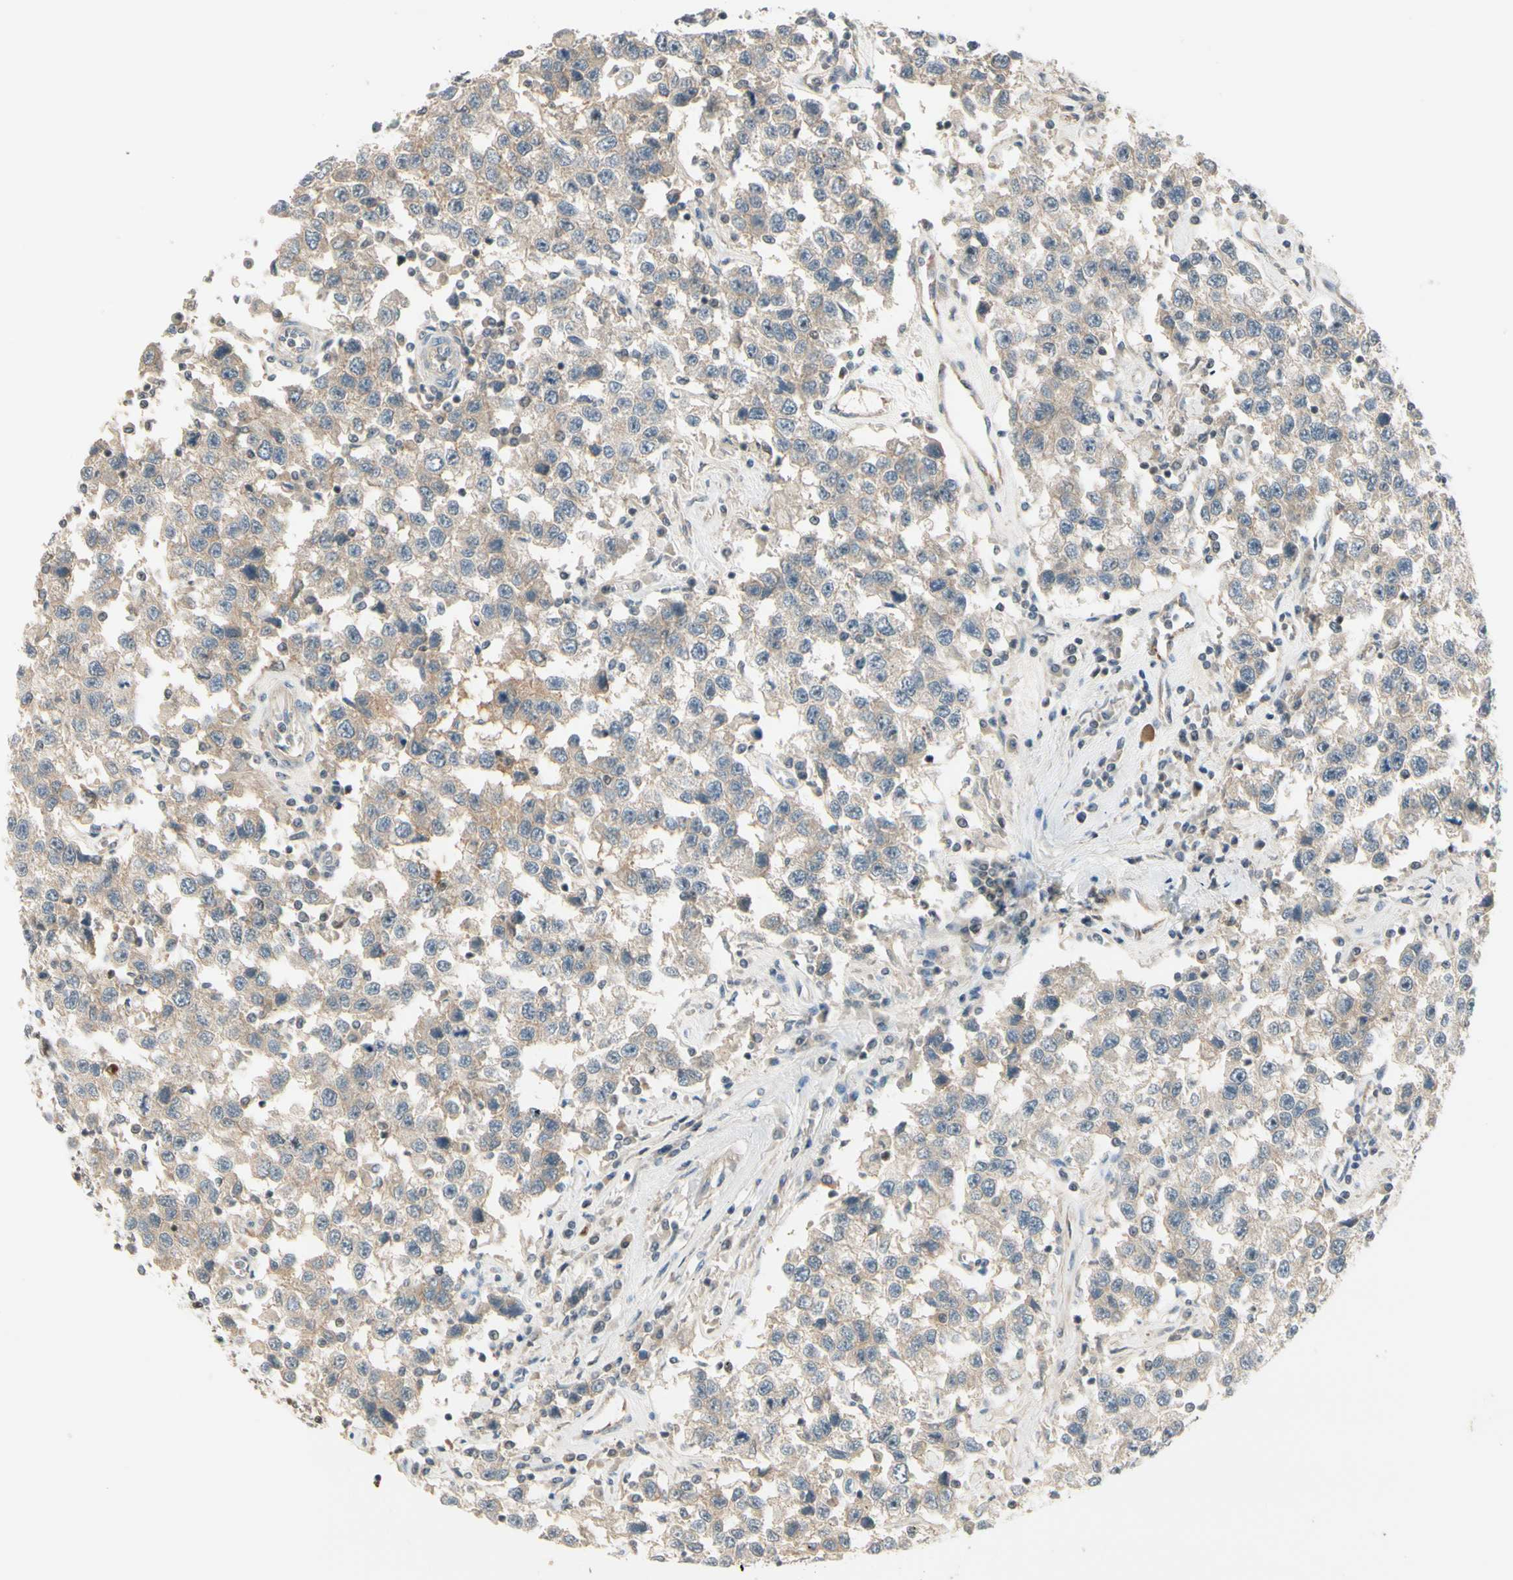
{"staining": {"intensity": "weak", "quantity": ">75%", "location": "cytoplasmic/membranous"}, "tissue": "testis cancer", "cell_type": "Tumor cells", "image_type": "cancer", "snomed": [{"axis": "morphology", "description": "Seminoma, NOS"}, {"axis": "topography", "description": "Testis"}], "caption": "Testis cancer (seminoma) stained with a brown dye displays weak cytoplasmic/membranous positive expression in about >75% of tumor cells.", "gene": "NFYA", "patient": {"sex": "male", "age": 41}}